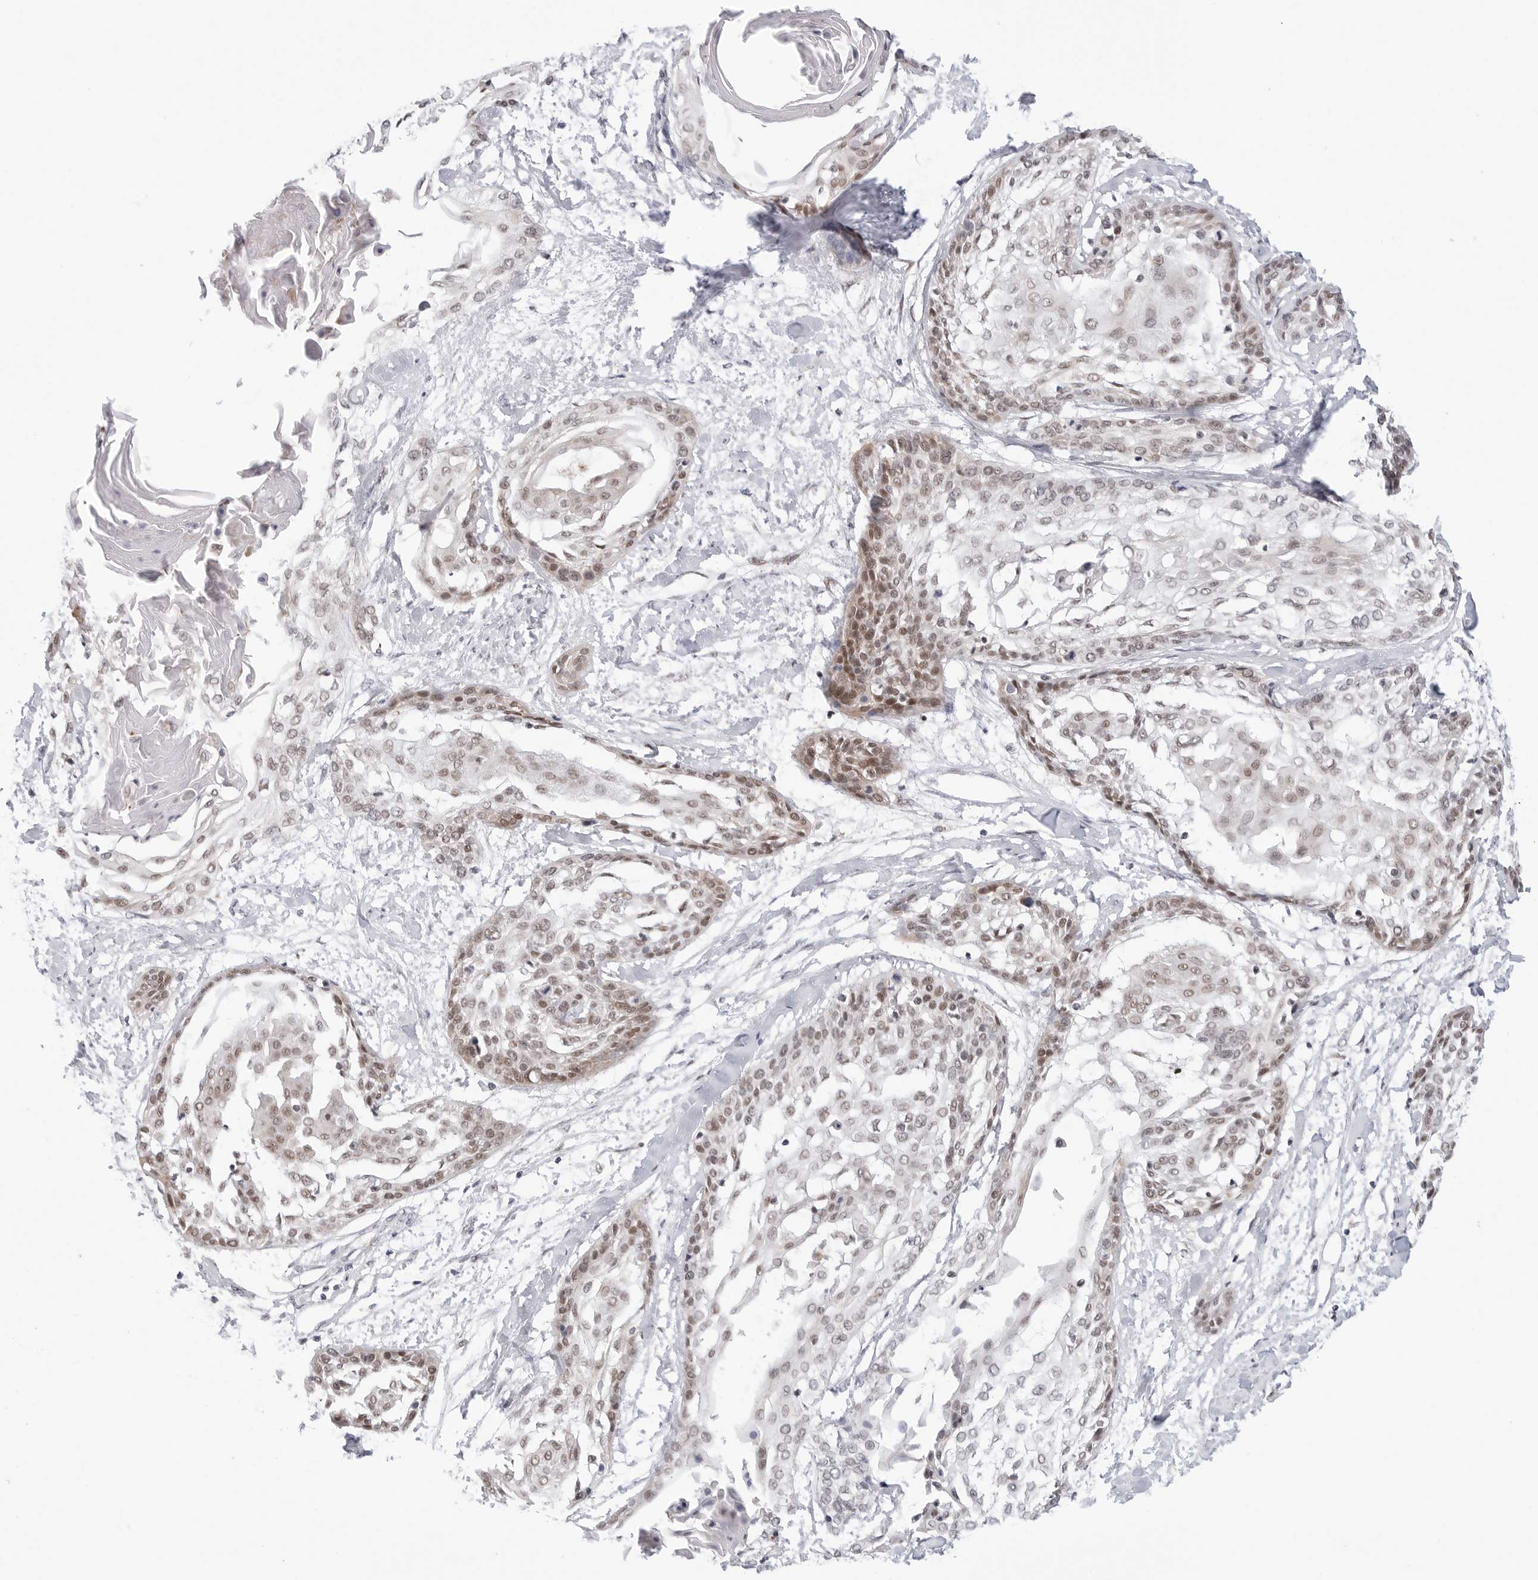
{"staining": {"intensity": "moderate", "quantity": ">75%", "location": "nuclear"}, "tissue": "cervical cancer", "cell_type": "Tumor cells", "image_type": "cancer", "snomed": [{"axis": "morphology", "description": "Squamous cell carcinoma, NOS"}, {"axis": "topography", "description": "Cervix"}], "caption": "The photomicrograph reveals immunohistochemical staining of cervical cancer. There is moderate nuclear expression is seen in about >75% of tumor cells.", "gene": "C1orf162", "patient": {"sex": "female", "age": 57}}